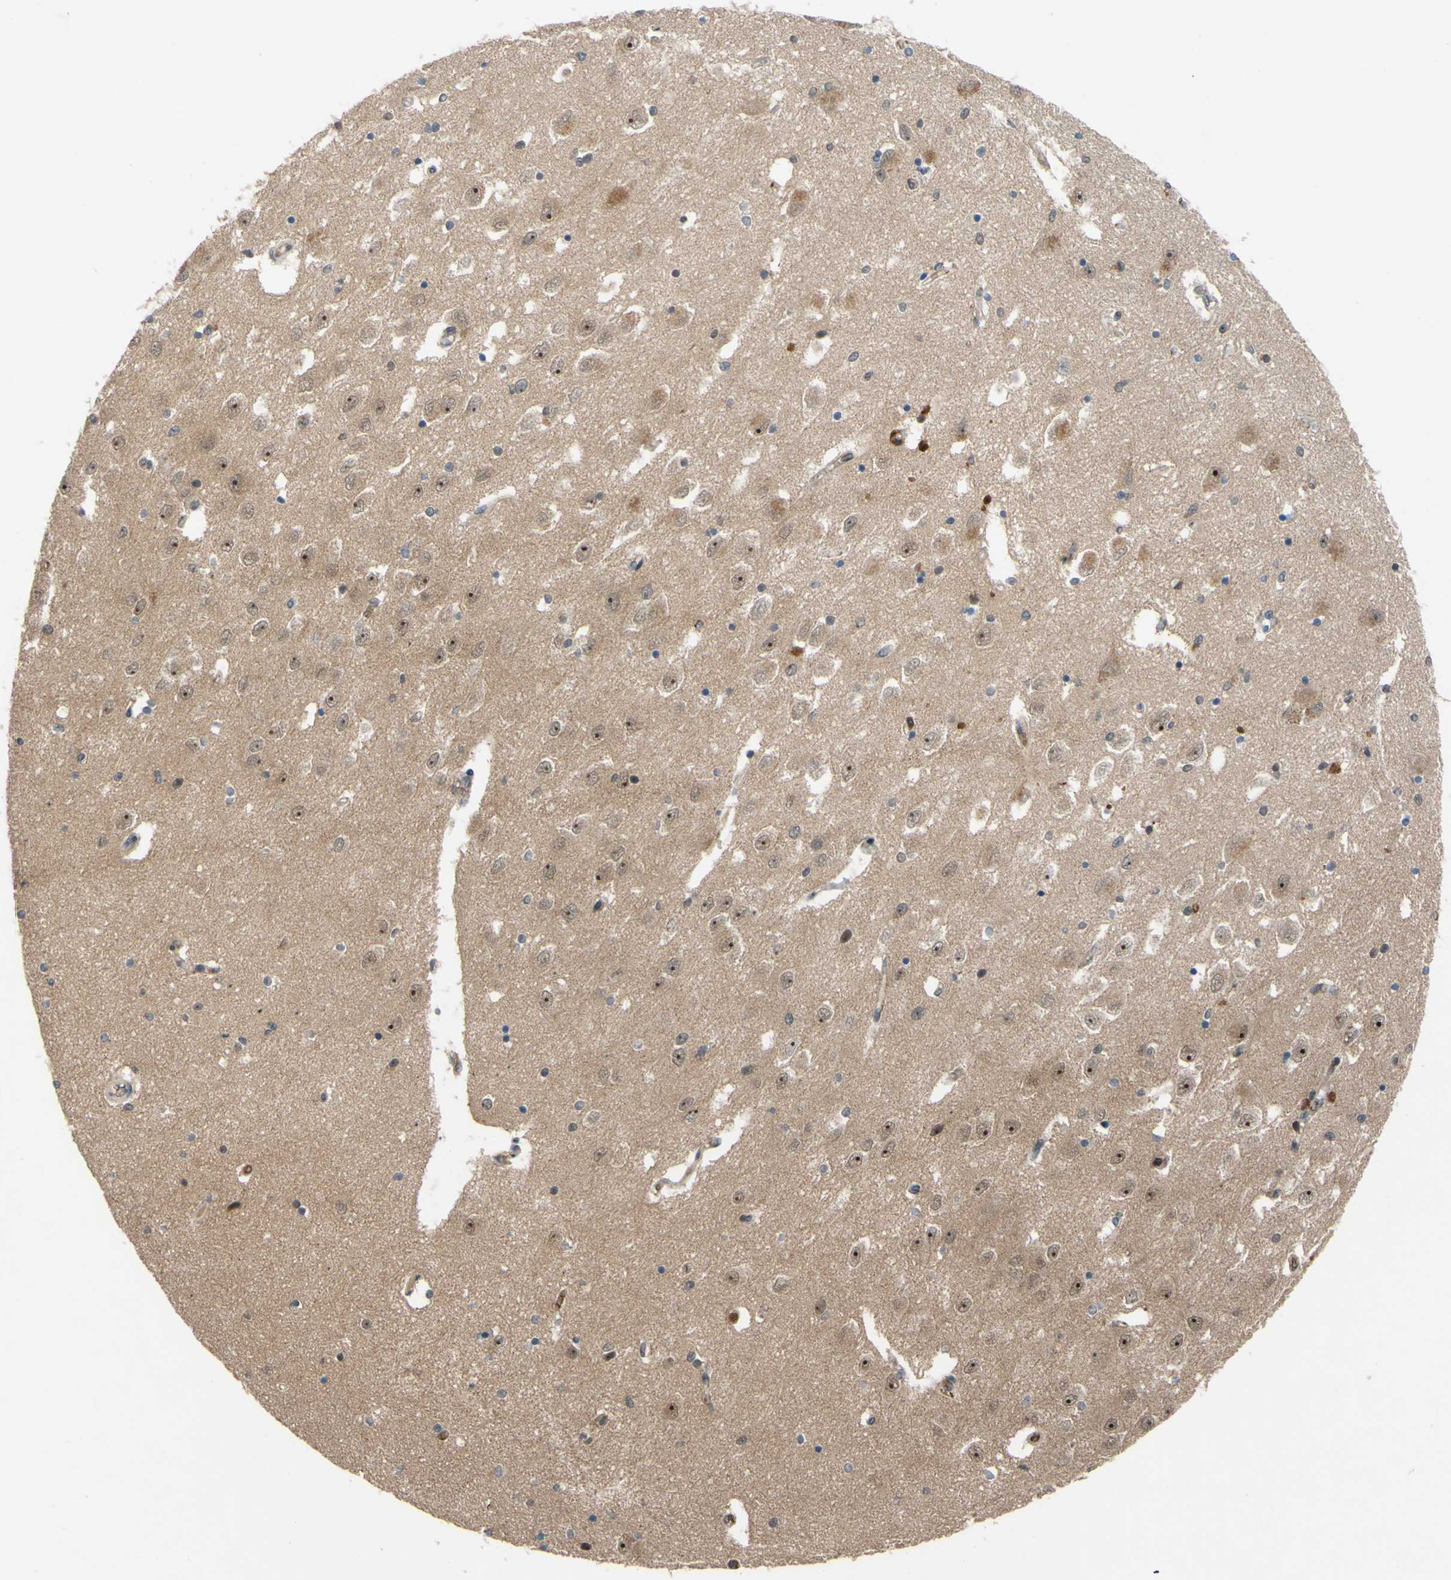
{"staining": {"intensity": "weak", "quantity": "<25%", "location": "cytoplasmic/membranous"}, "tissue": "hippocampus", "cell_type": "Glial cells", "image_type": "normal", "snomed": [{"axis": "morphology", "description": "Normal tissue, NOS"}, {"axis": "topography", "description": "Hippocampus"}], "caption": "Glial cells are negative for protein expression in benign human hippocampus. (Brightfield microscopy of DAB (3,3'-diaminobenzidine) IHC at high magnification).", "gene": "ALK", "patient": {"sex": "female", "age": 54}}